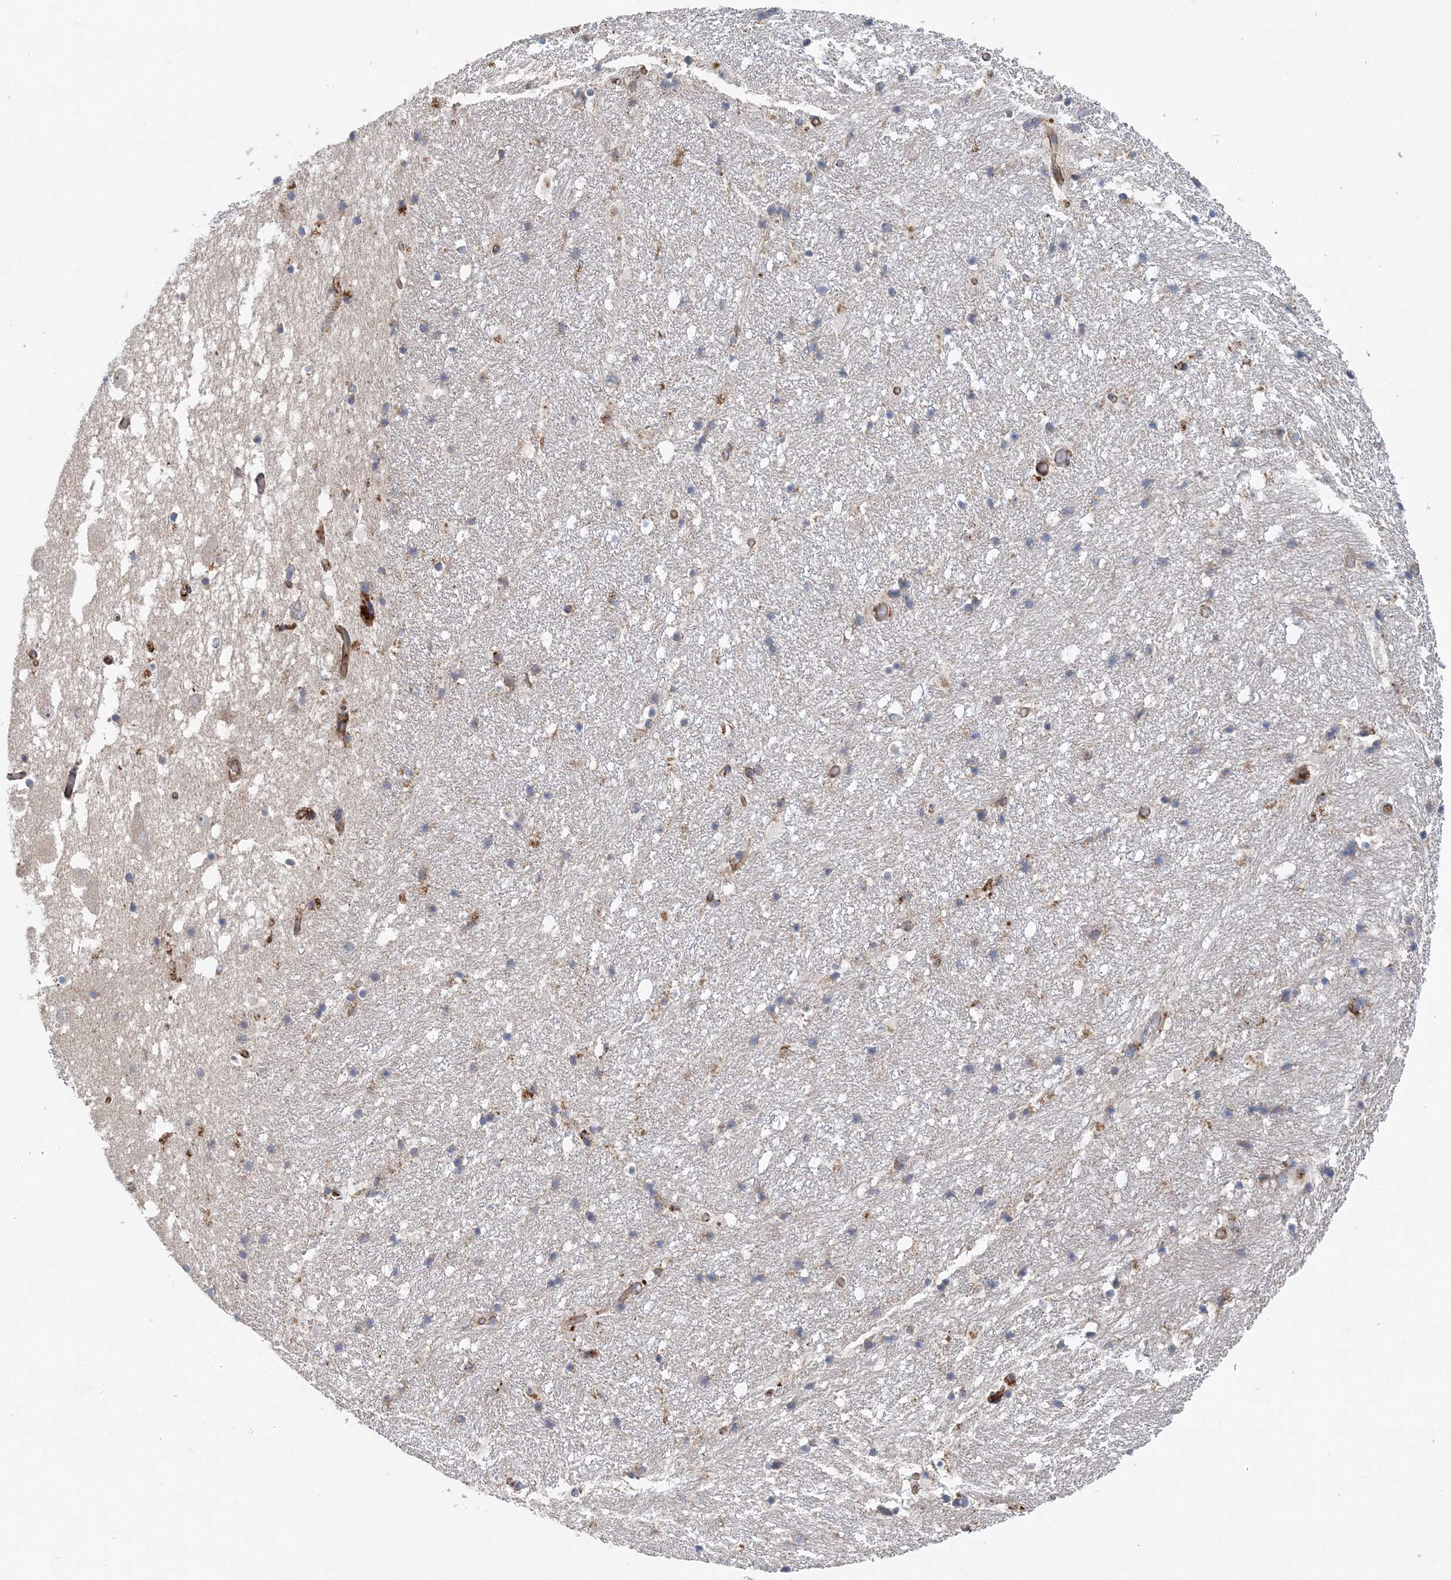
{"staining": {"intensity": "moderate", "quantity": "<25%", "location": "cytoplasmic/membranous"}, "tissue": "hippocampus", "cell_type": "Glial cells", "image_type": "normal", "snomed": [{"axis": "morphology", "description": "Normal tissue, NOS"}, {"axis": "topography", "description": "Hippocampus"}], "caption": "A photomicrograph of hippocampus stained for a protein reveals moderate cytoplasmic/membranous brown staining in glial cells.", "gene": "PTTG1IP", "patient": {"sex": "female", "age": 52}}